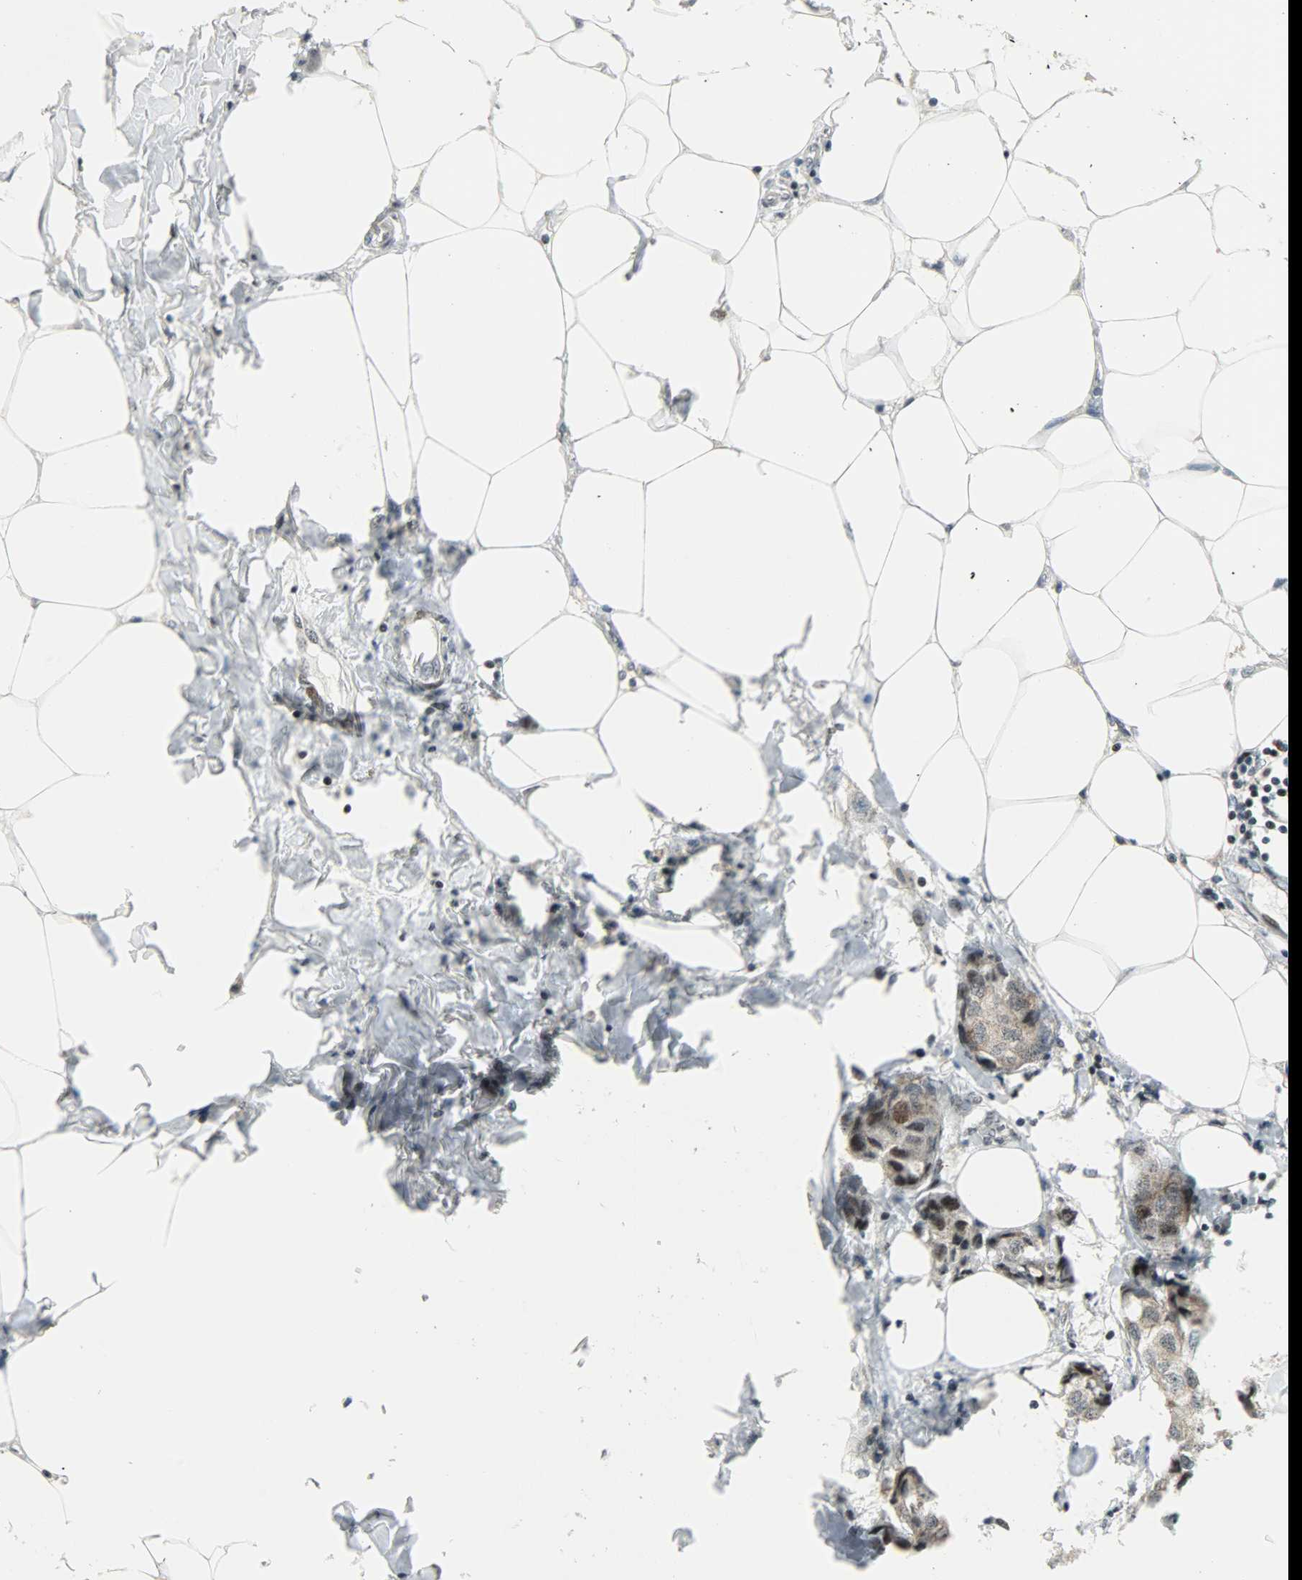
{"staining": {"intensity": "weak", "quantity": "25%-75%", "location": "cytoplasmic/membranous,nuclear"}, "tissue": "breast cancer", "cell_type": "Tumor cells", "image_type": "cancer", "snomed": [{"axis": "morphology", "description": "Duct carcinoma"}, {"axis": "topography", "description": "Breast"}], "caption": "Breast cancer was stained to show a protein in brown. There is low levels of weak cytoplasmic/membranous and nuclear expression in approximately 25%-75% of tumor cells. The staining was performed using DAB, with brown indicating positive protein expression. Nuclei are stained blue with hematoxylin.", "gene": "IL15", "patient": {"sex": "female", "age": 80}}